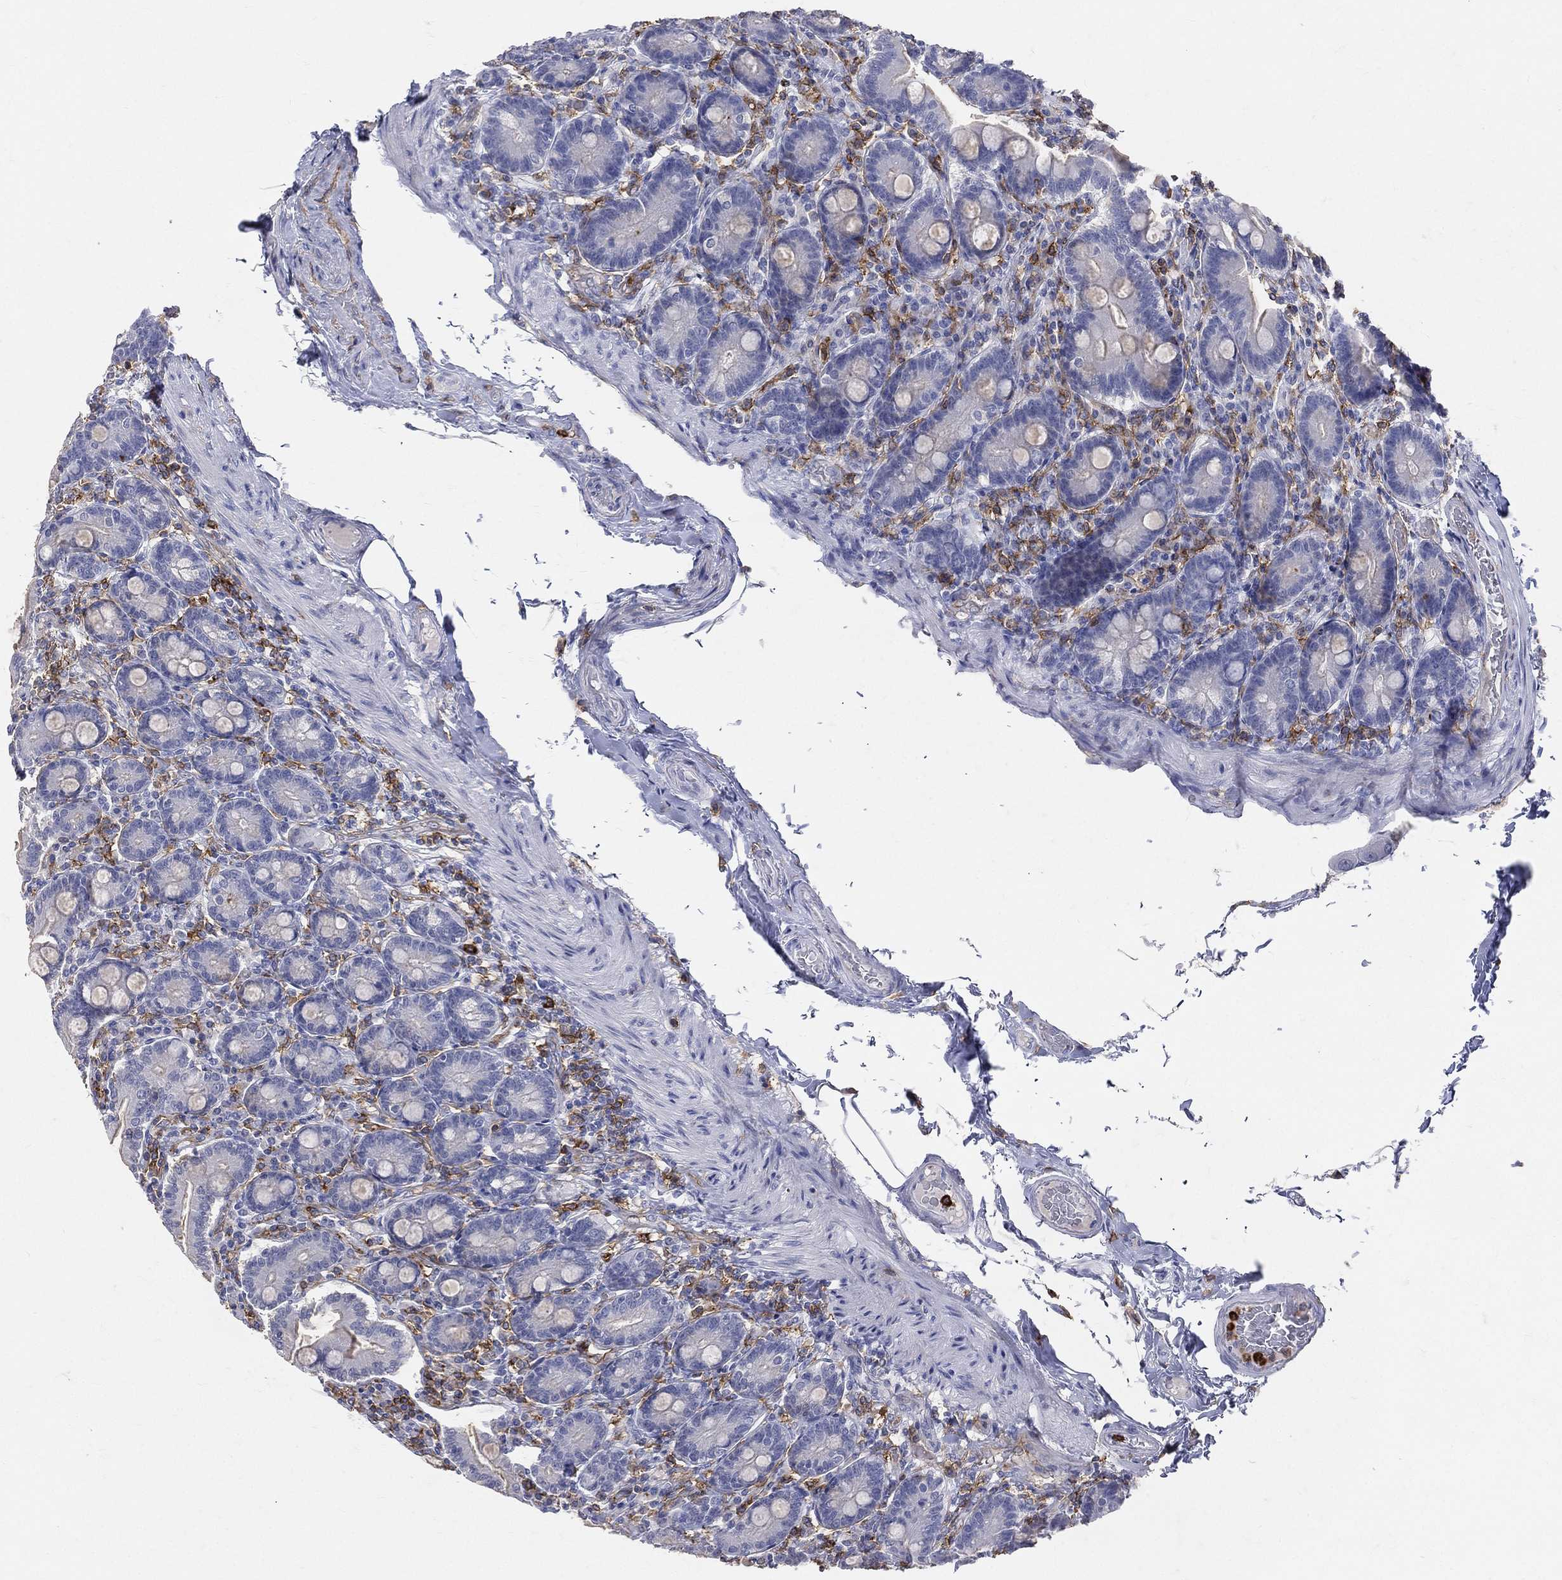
{"staining": {"intensity": "negative", "quantity": "none", "location": "none"}, "tissue": "small intestine", "cell_type": "Glandular cells", "image_type": "normal", "snomed": [{"axis": "morphology", "description": "Normal tissue, NOS"}, {"axis": "topography", "description": "Small intestine"}], "caption": "An immunohistochemistry image of unremarkable small intestine is shown. There is no staining in glandular cells of small intestine.", "gene": "CD33", "patient": {"sex": "male", "age": 66}}